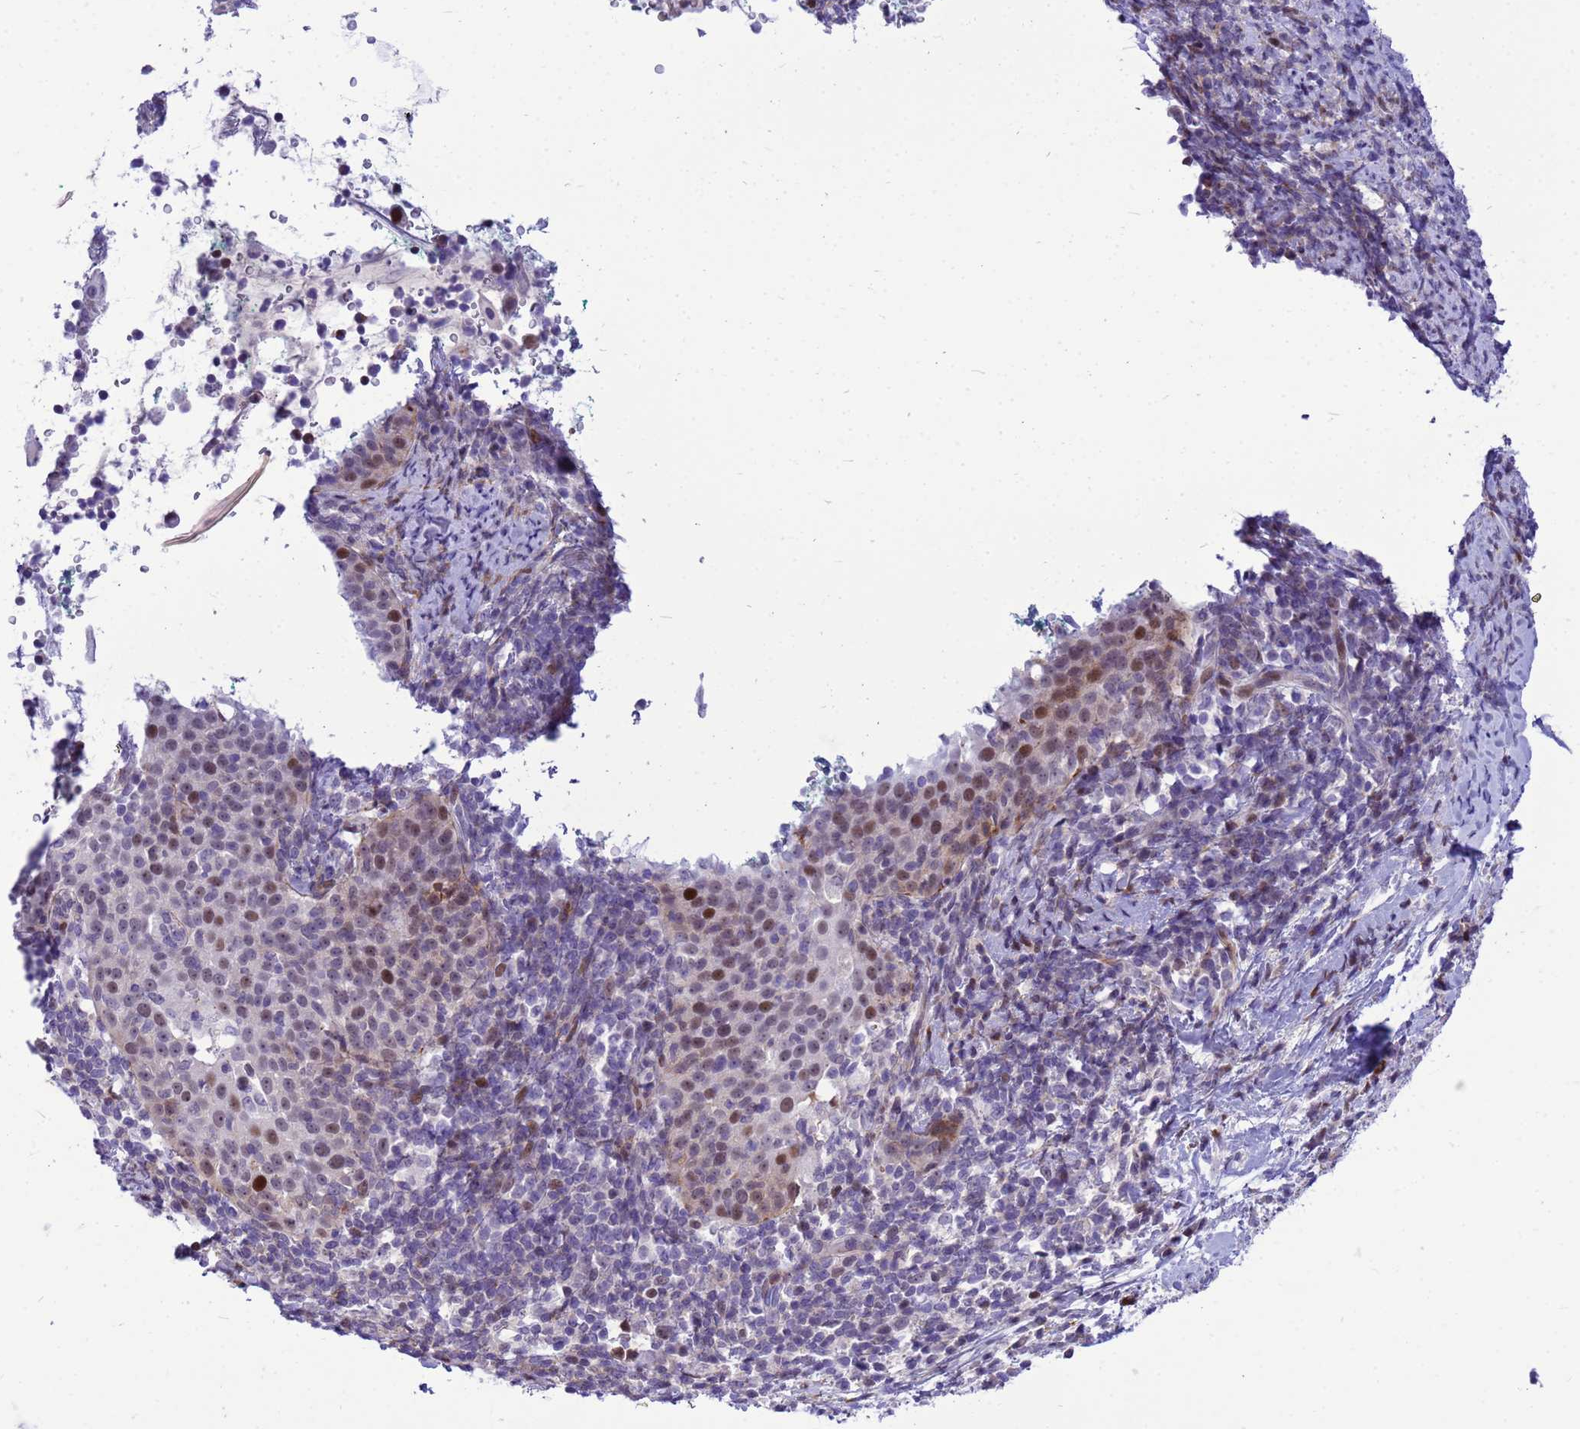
{"staining": {"intensity": "moderate", "quantity": "25%-75%", "location": "nuclear"}, "tissue": "cervical cancer", "cell_type": "Tumor cells", "image_type": "cancer", "snomed": [{"axis": "morphology", "description": "Squamous cell carcinoma, NOS"}, {"axis": "topography", "description": "Cervix"}], "caption": "IHC (DAB (3,3'-diaminobenzidine)) staining of human squamous cell carcinoma (cervical) exhibits moderate nuclear protein expression in approximately 25%-75% of tumor cells.", "gene": "ADAMTS7", "patient": {"sex": "female", "age": 57}}